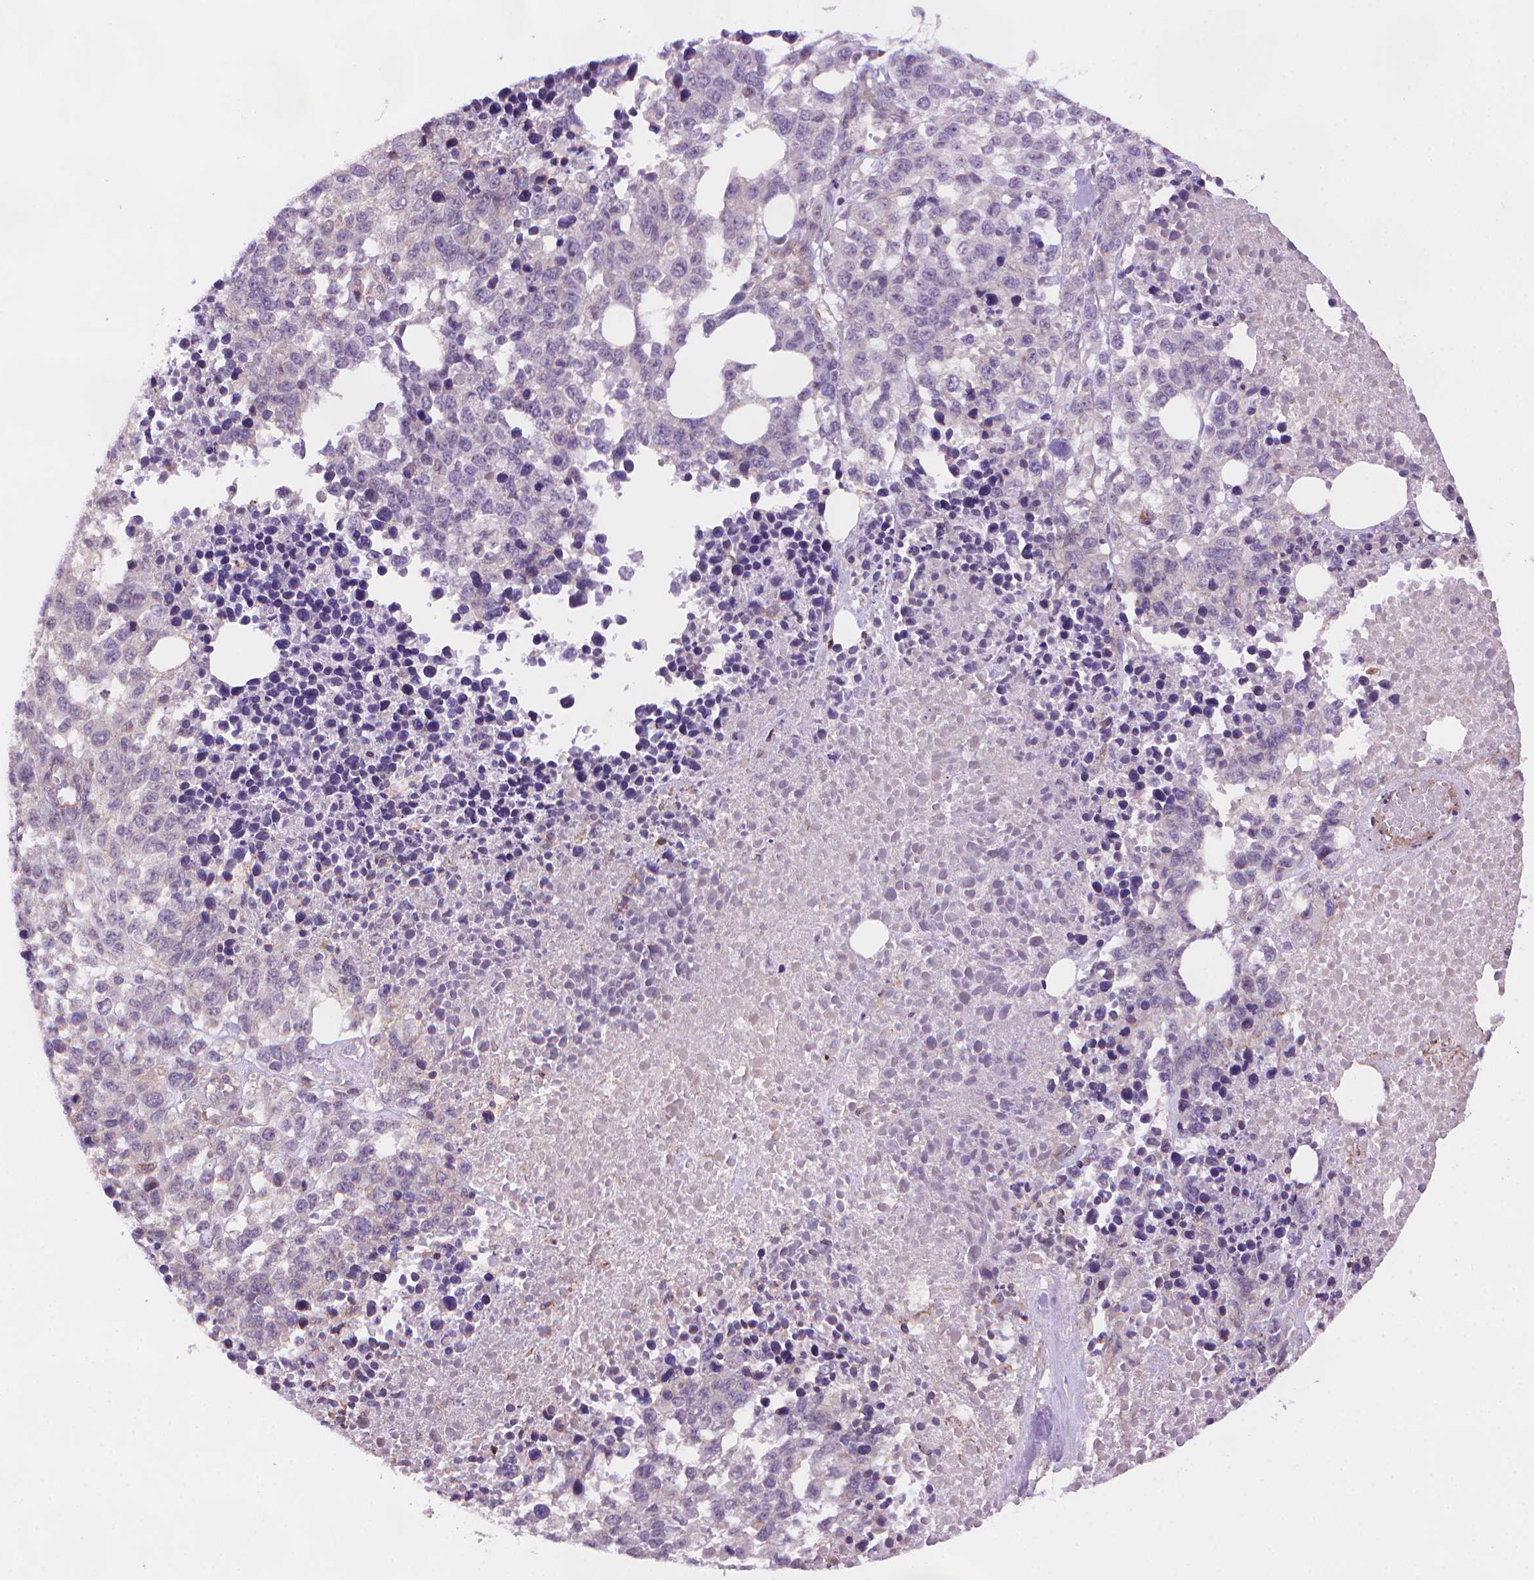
{"staining": {"intensity": "negative", "quantity": "none", "location": "none"}, "tissue": "melanoma", "cell_type": "Tumor cells", "image_type": "cancer", "snomed": [{"axis": "morphology", "description": "Malignant melanoma, Metastatic site"}, {"axis": "topography", "description": "Skin"}], "caption": "Immunohistochemistry (IHC) histopathology image of neoplastic tissue: malignant melanoma (metastatic site) stained with DAB demonstrates no significant protein expression in tumor cells. The staining is performed using DAB (3,3'-diaminobenzidine) brown chromogen with nuclei counter-stained in using hematoxylin.", "gene": "AMMECR1", "patient": {"sex": "male", "age": 84}}